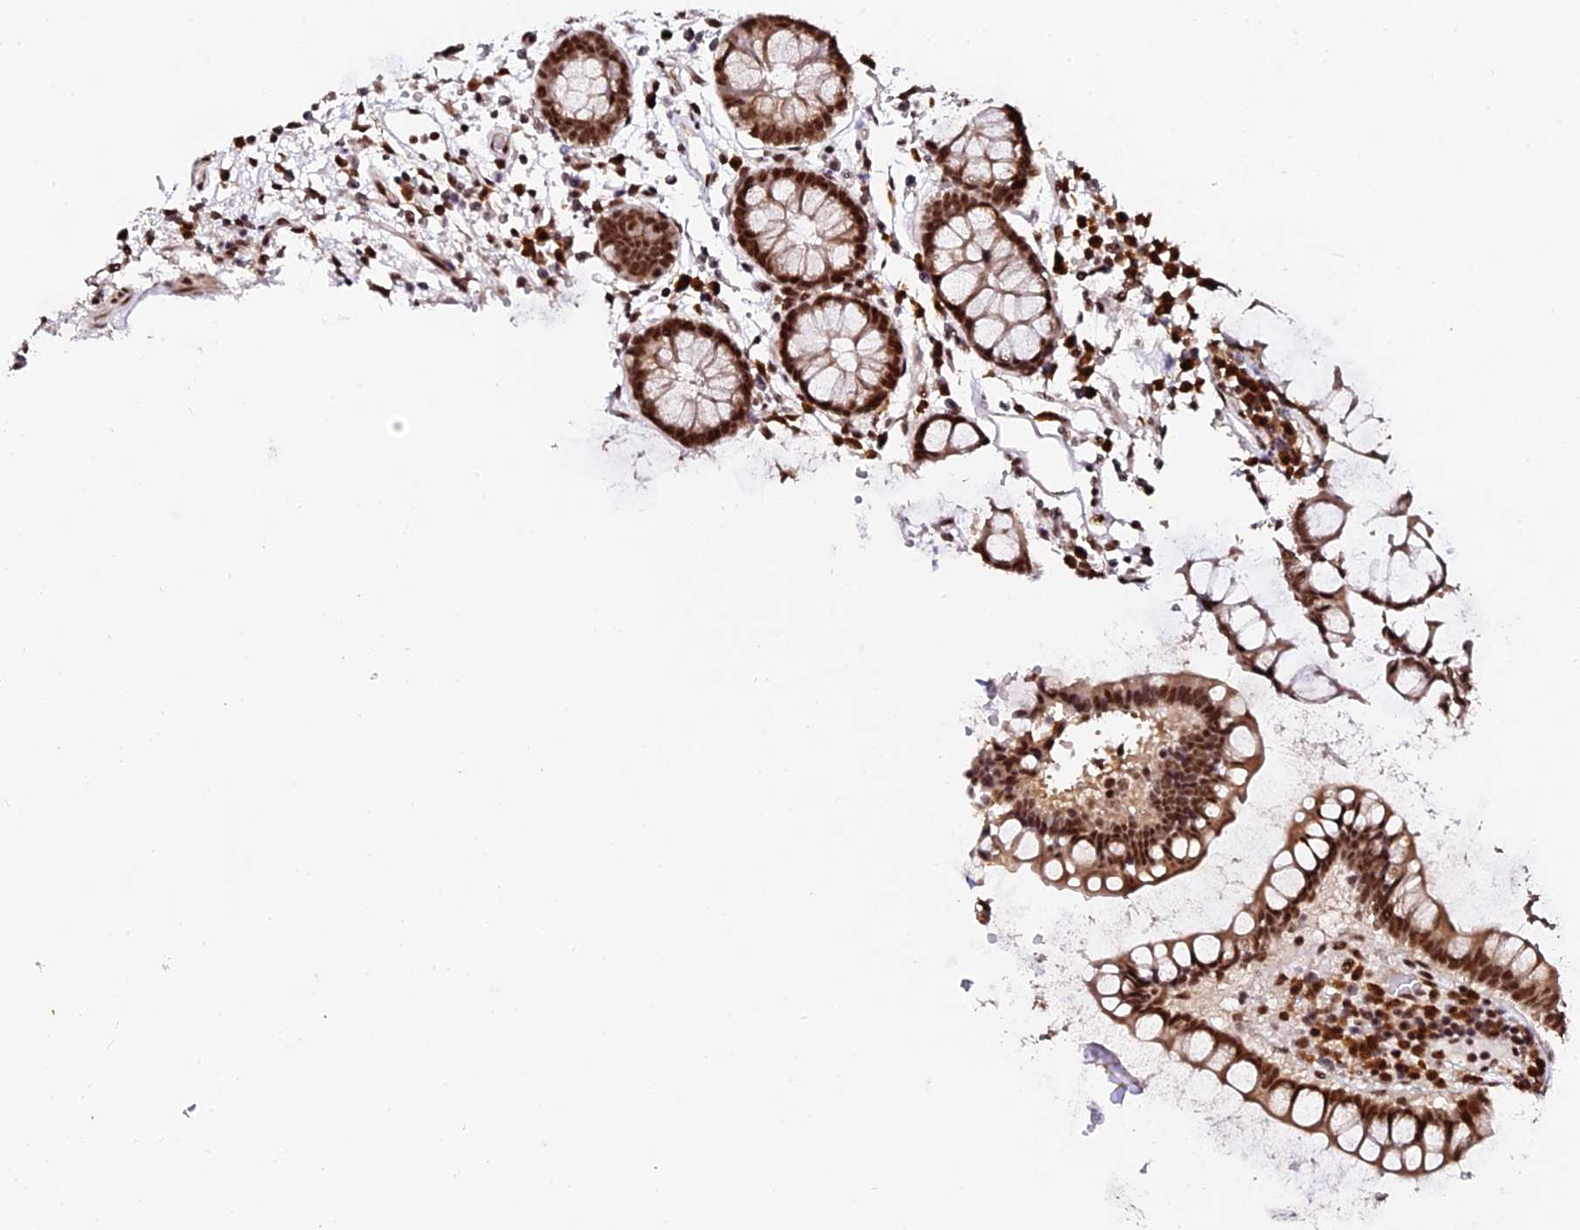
{"staining": {"intensity": "moderate", "quantity": ">75%", "location": "nuclear"}, "tissue": "colon", "cell_type": "Endothelial cells", "image_type": "normal", "snomed": [{"axis": "morphology", "description": "Normal tissue, NOS"}, {"axis": "topography", "description": "Colon"}], "caption": "The image displays immunohistochemical staining of unremarkable colon. There is moderate nuclear staining is present in approximately >75% of endothelial cells.", "gene": "MCRS1", "patient": {"sex": "female", "age": 79}}